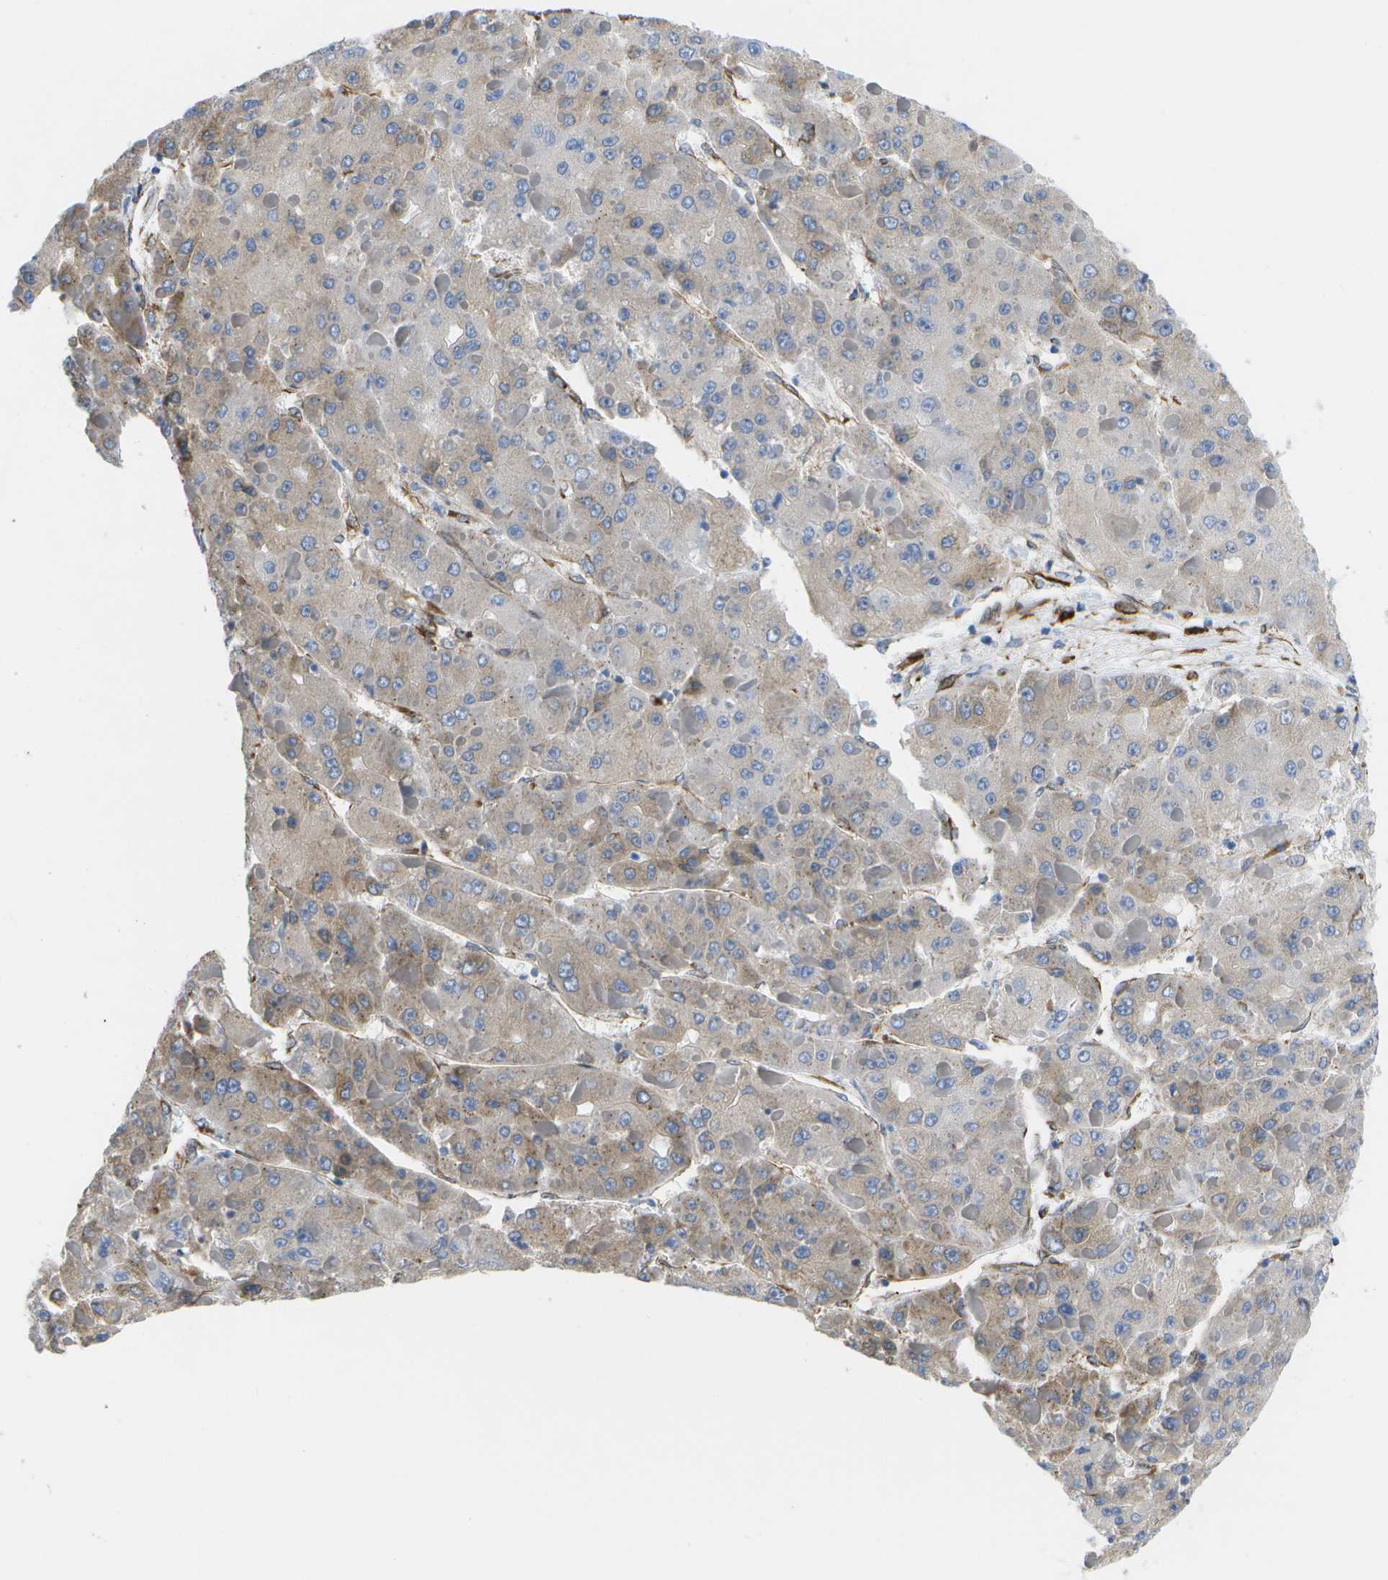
{"staining": {"intensity": "weak", "quantity": "25%-75%", "location": "cytoplasmic/membranous"}, "tissue": "liver cancer", "cell_type": "Tumor cells", "image_type": "cancer", "snomed": [{"axis": "morphology", "description": "Carcinoma, Hepatocellular, NOS"}, {"axis": "topography", "description": "Liver"}], "caption": "This photomicrograph demonstrates immunohistochemistry staining of hepatocellular carcinoma (liver), with low weak cytoplasmic/membranous expression in about 25%-75% of tumor cells.", "gene": "ZDHHC17", "patient": {"sex": "female", "age": 73}}